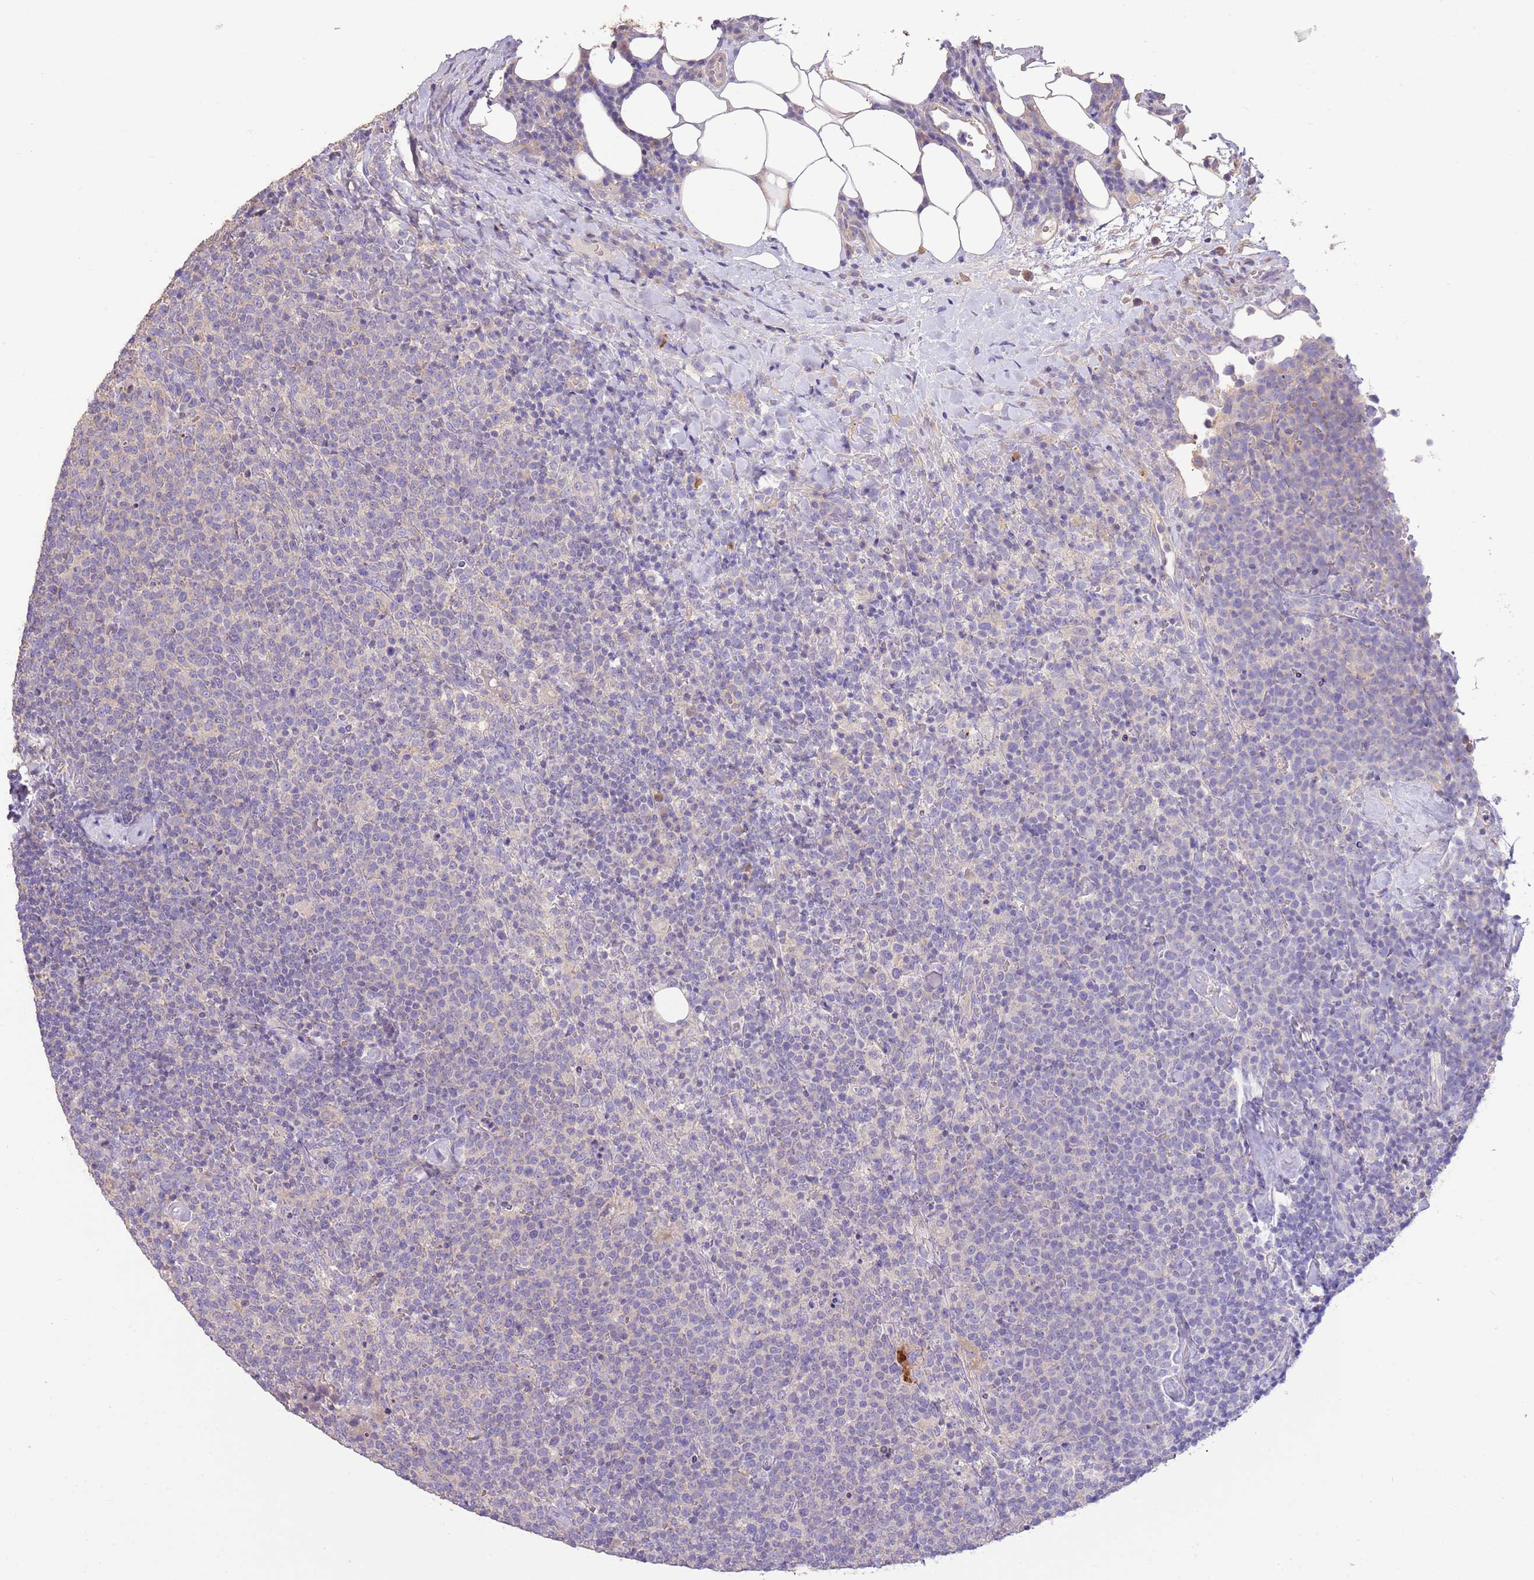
{"staining": {"intensity": "negative", "quantity": "none", "location": "none"}, "tissue": "lymphoma", "cell_type": "Tumor cells", "image_type": "cancer", "snomed": [{"axis": "morphology", "description": "Malignant lymphoma, non-Hodgkin's type, High grade"}, {"axis": "topography", "description": "Lymph node"}], "caption": "Immunohistochemical staining of human lymphoma shows no significant staining in tumor cells.", "gene": "SFTPA1", "patient": {"sex": "male", "age": 61}}